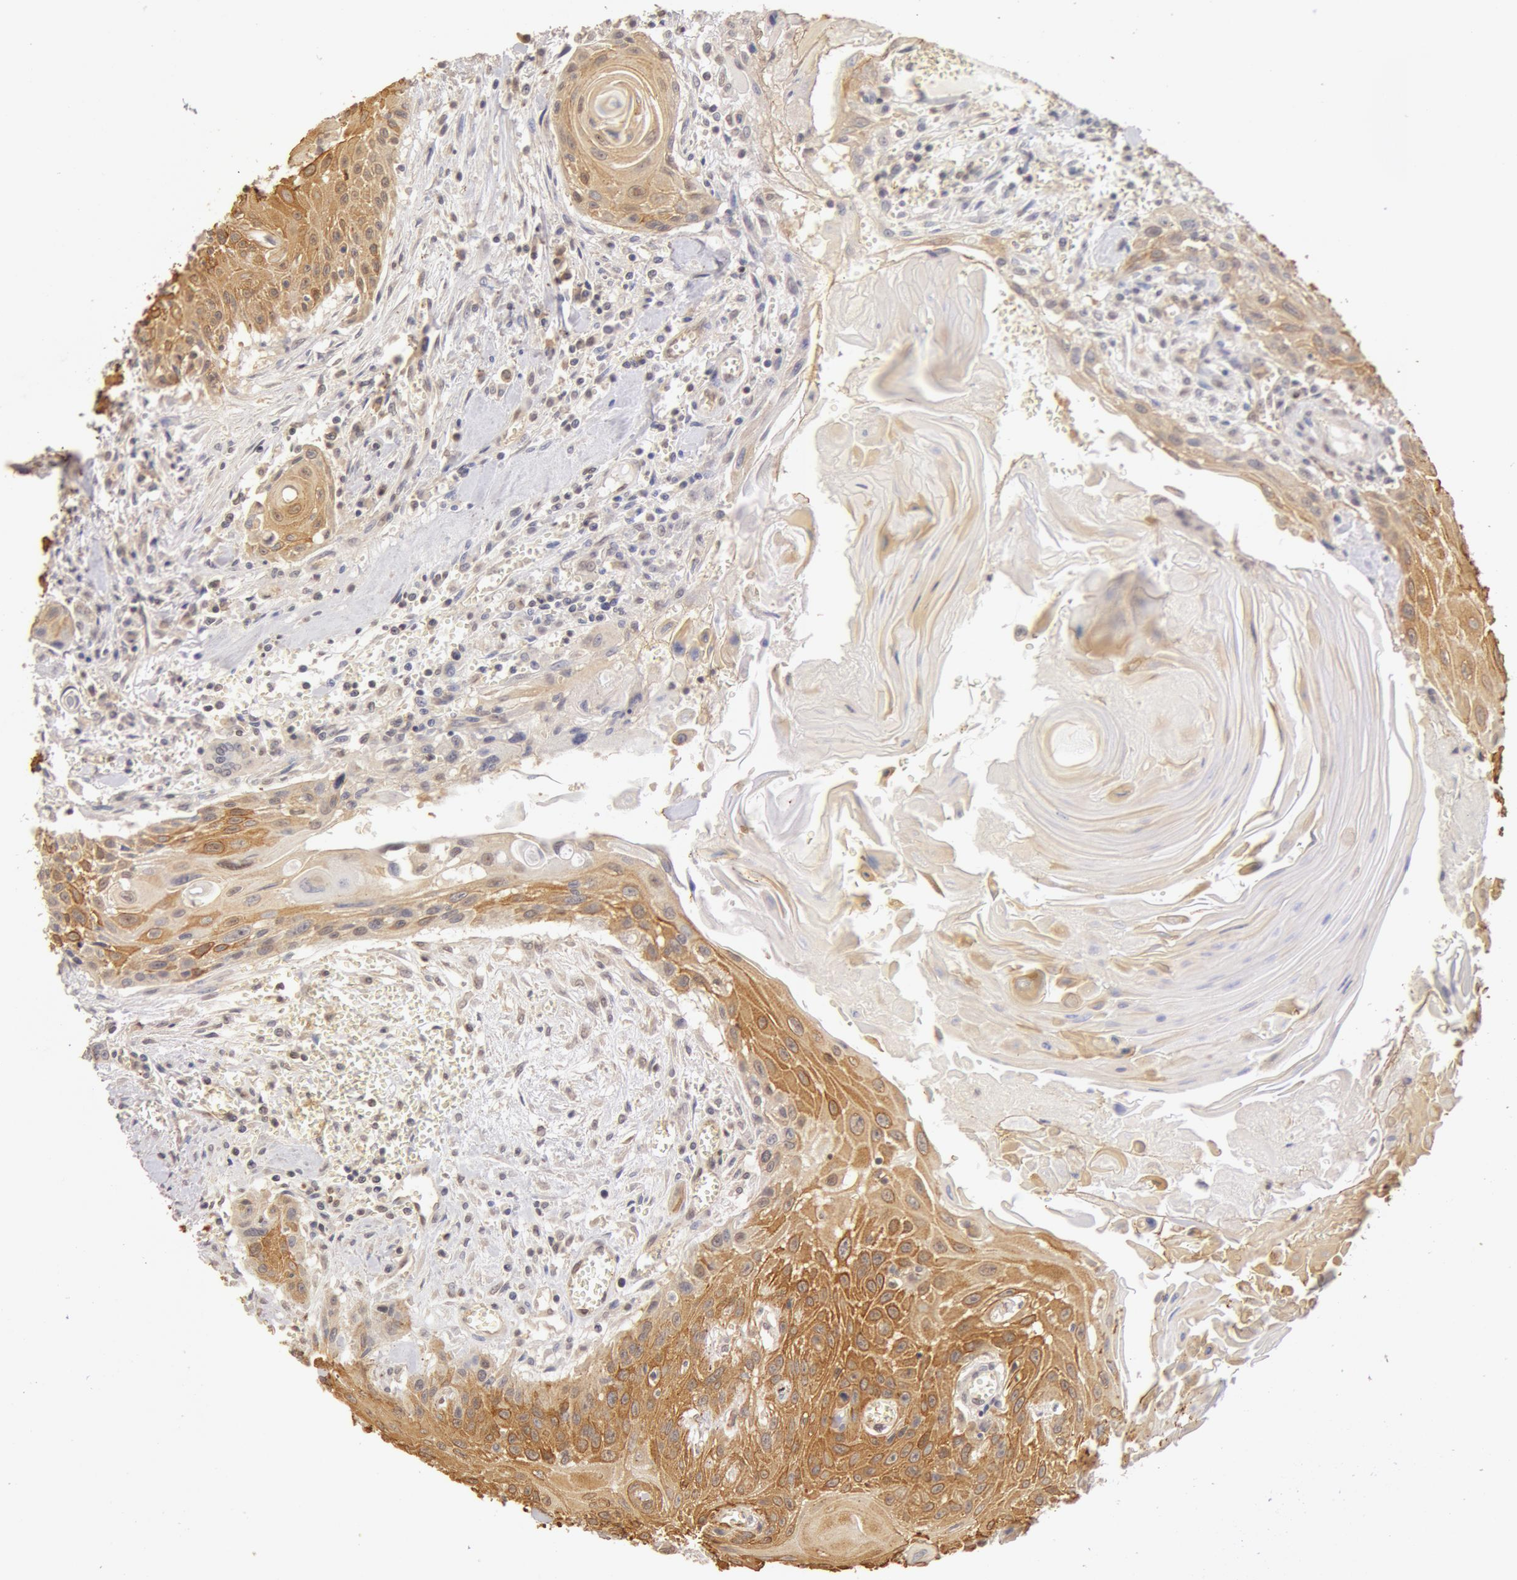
{"staining": {"intensity": "moderate", "quantity": ">75%", "location": "cytoplasmic/membranous,nuclear"}, "tissue": "head and neck cancer", "cell_type": "Tumor cells", "image_type": "cancer", "snomed": [{"axis": "morphology", "description": "Squamous cell carcinoma, NOS"}, {"axis": "morphology", "description": "Squamous cell carcinoma, metastatic, NOS"}, {"axis": "topography", "description": "Lymph node"}, {"axis": "topography", "description": "Salivary gland"}, {"axis": "topography", "description": "Head-Neck"}], "caption": "IHC (DAB (3,3'-diaminobenzidine)) staining of human metastatic squamous cell carcinoma (head and neck) shows moderate cytoplasmic/membranous and nuclear protein positivity in about >75% of tumor cells. The staining is performed using DAB brown chromogen to label protein expression. The nuclei are counter-stained blue using hematoxylin.", "gene": "SNRNP70", "patient": {"sex": "female", "age": 74}}